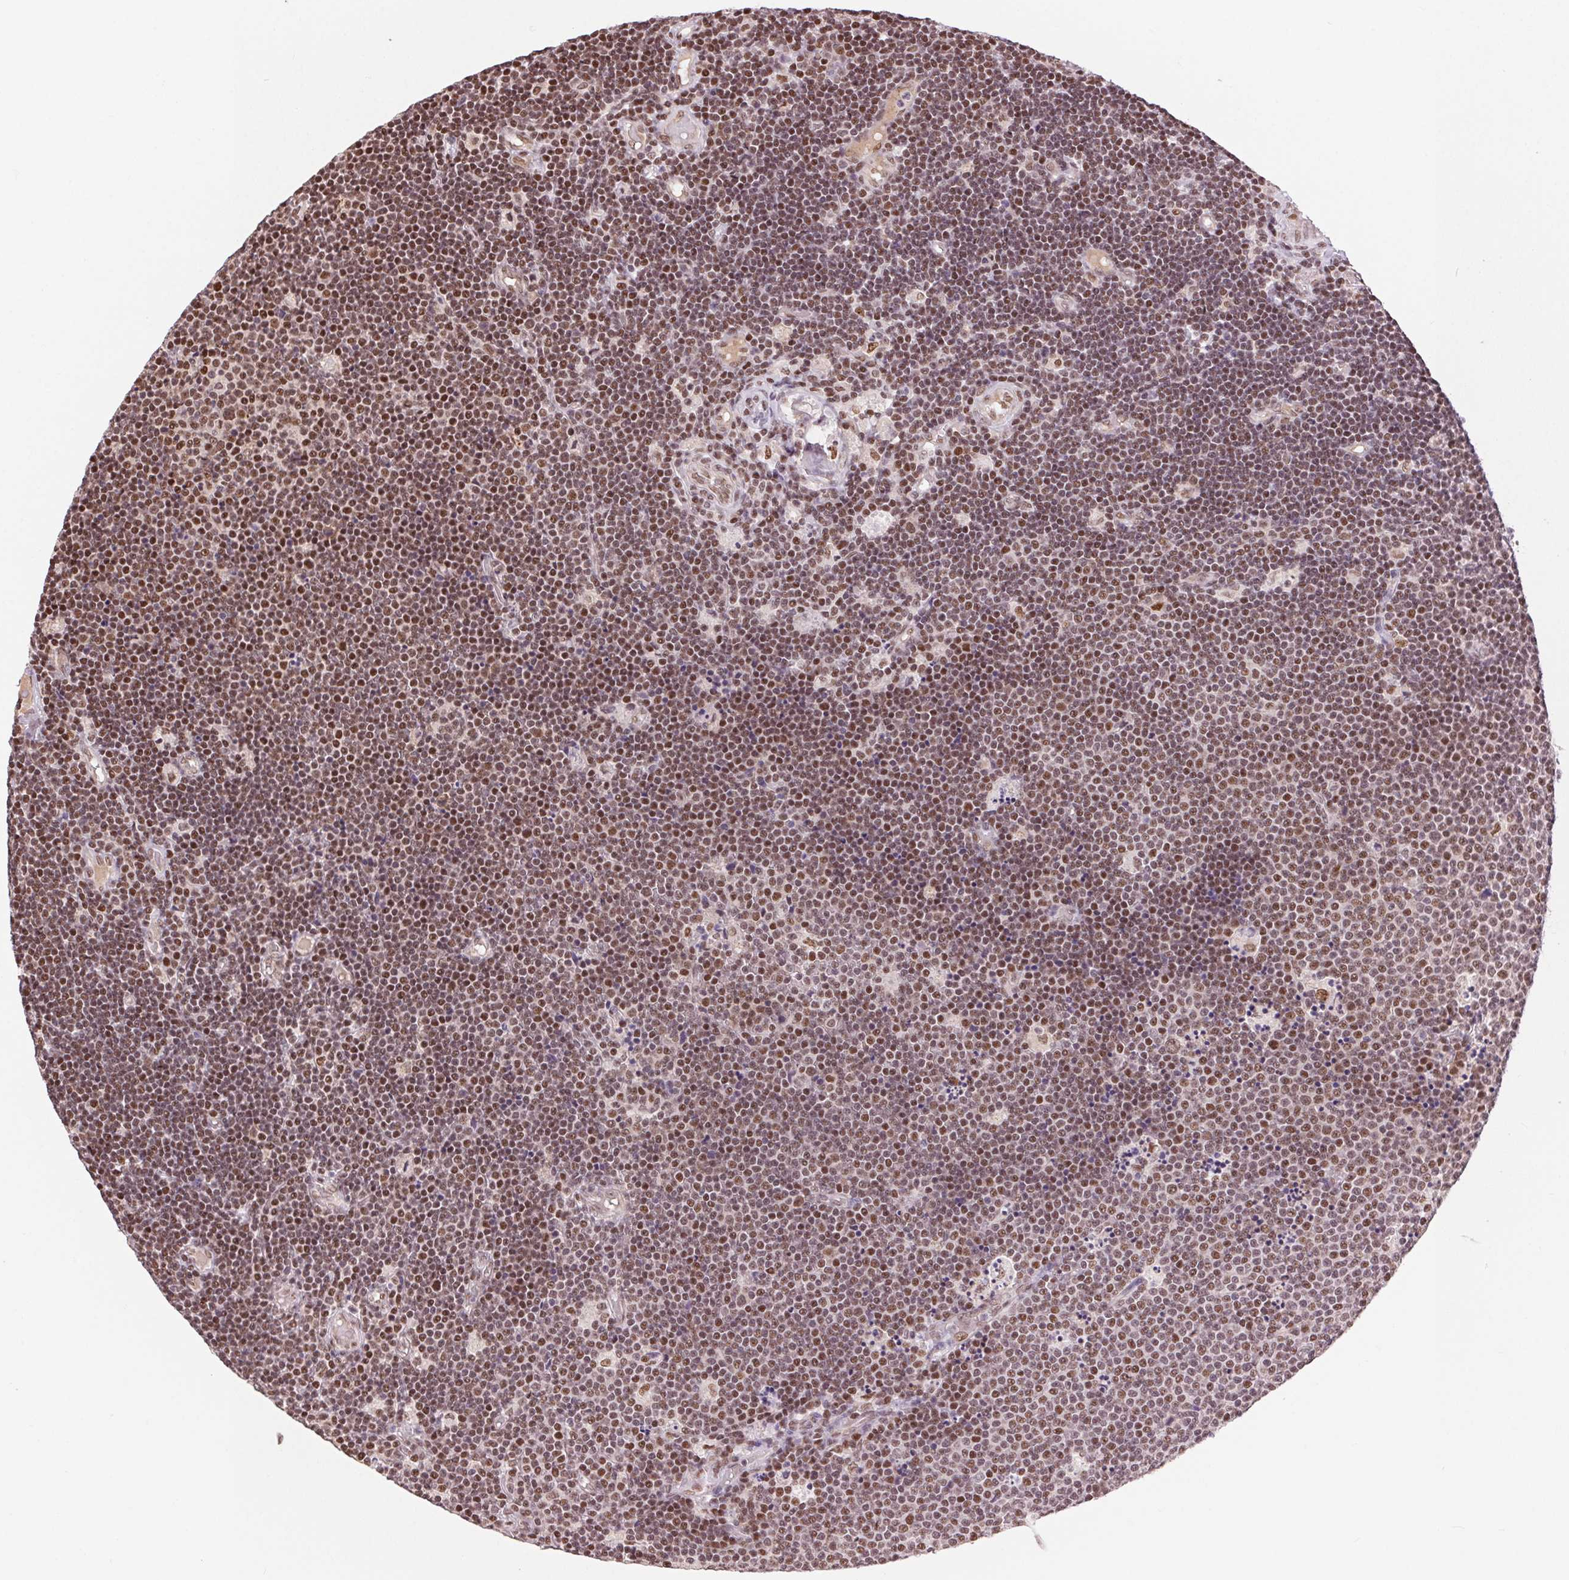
{"staining": {"intensity": "moderate", "quantity": ">75%", "location": "nuclear"}, "tissue": "lymphoma", "cell_type": "Tumor cells", "image_type": "cancer", "snomed": [{"axis": "morphology", "description": "Malignant lymphoma, non-Hodgkin's type, Low grade"}, {"axis": "topography", "description": "Brain"}], "caption": "This is an image of IHC staining of malignant lymphoma, non-Hodgkin's type (low-grade), which shows moderate staining in the nuclear of tumor cells.", "gene": "RAD23A", "patient": {"sex": "female", "age": 66}}